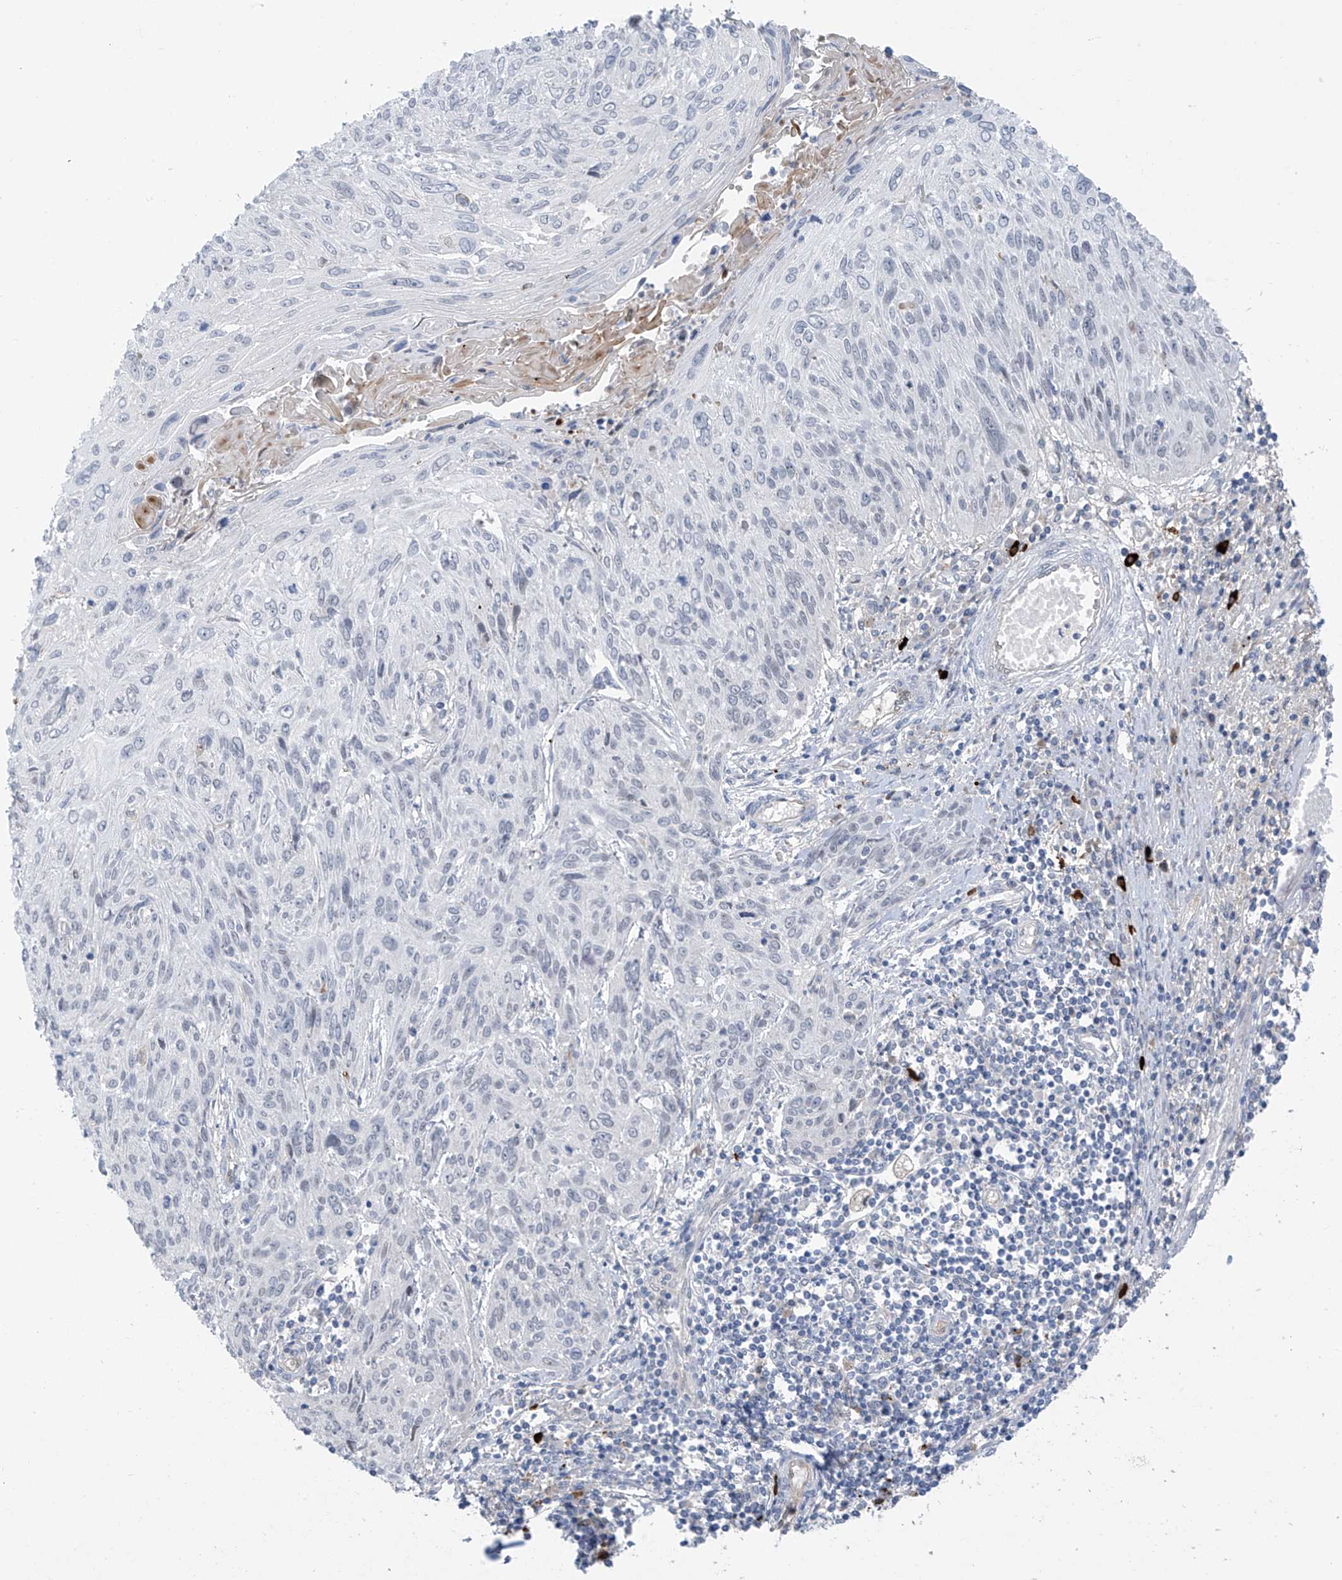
{"staining": {"intensity": "negative", "quantity": "none", "location": "none"}, "tissue": "cervical cancer", "cell_type": "Tumor cells", "image_type": "cancer", "snomed": [{"axis": "morphology", "description": "Squamous cell carcinoma, NOS"}, {"axis": "topography", "description": "Cervix"}], "caption": "DAB immunohistochemical staining of squamous cell carcinoma (cervical) demonstrates no significant positivity in tumor cells.", "gene": "ZNF793", "patient": {"sex": "female", "age": 51}}